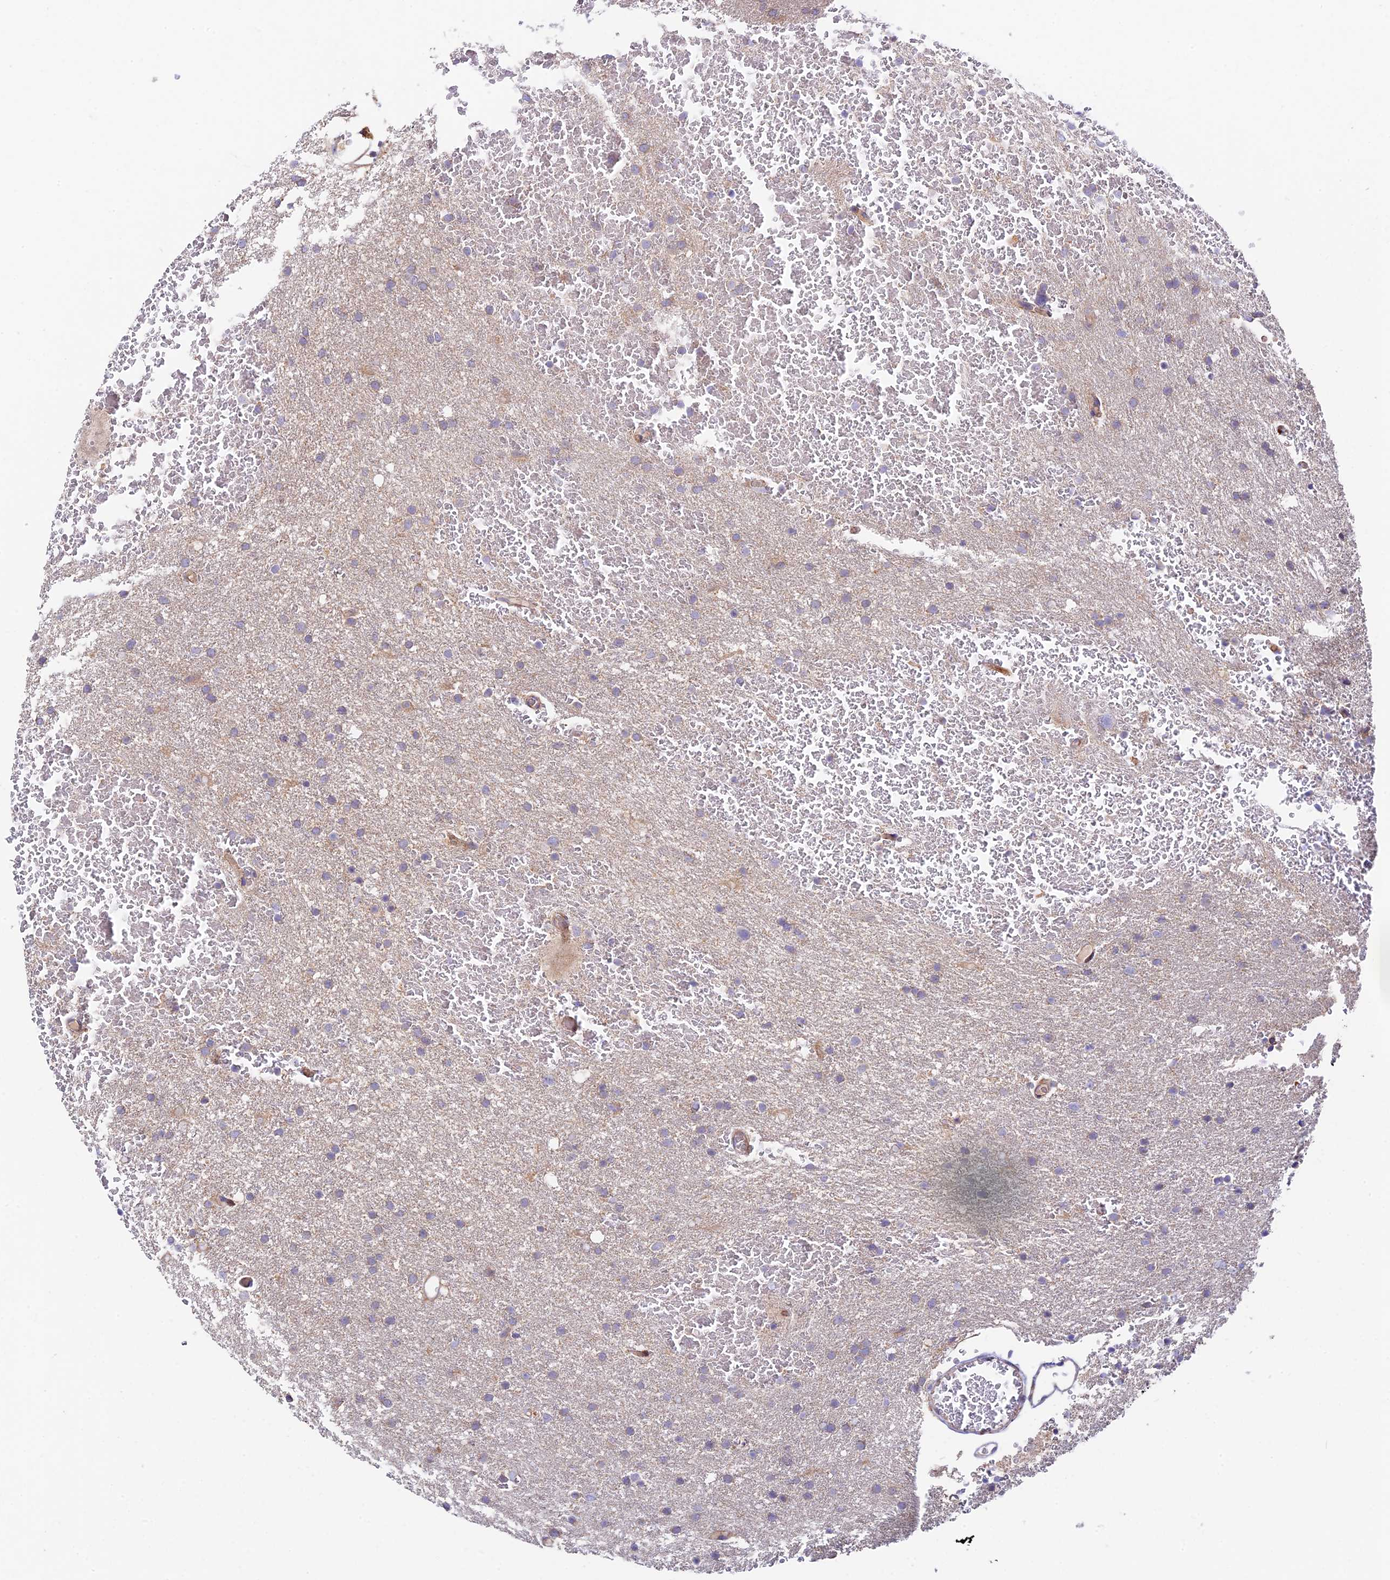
{"staining": {"intensity": "negative", "quantity": "none", "location": "none"}, "tissue": "glioma", "cell_type": "Tumor cells", "image_type": "cancer", "snomed": [{"axis": "morphology", "description": "Glioma, malignant, High grade"}, {"axis": "topography", "description": "Cerebral cortex"}], "caption": "Protein analysis of malignant glioma (high-grade) displays no significant expression in tumor cells. Nuclei are stained in blue.", "gene": "FUOM", "patient": {"sex": "female", "age": 36}}